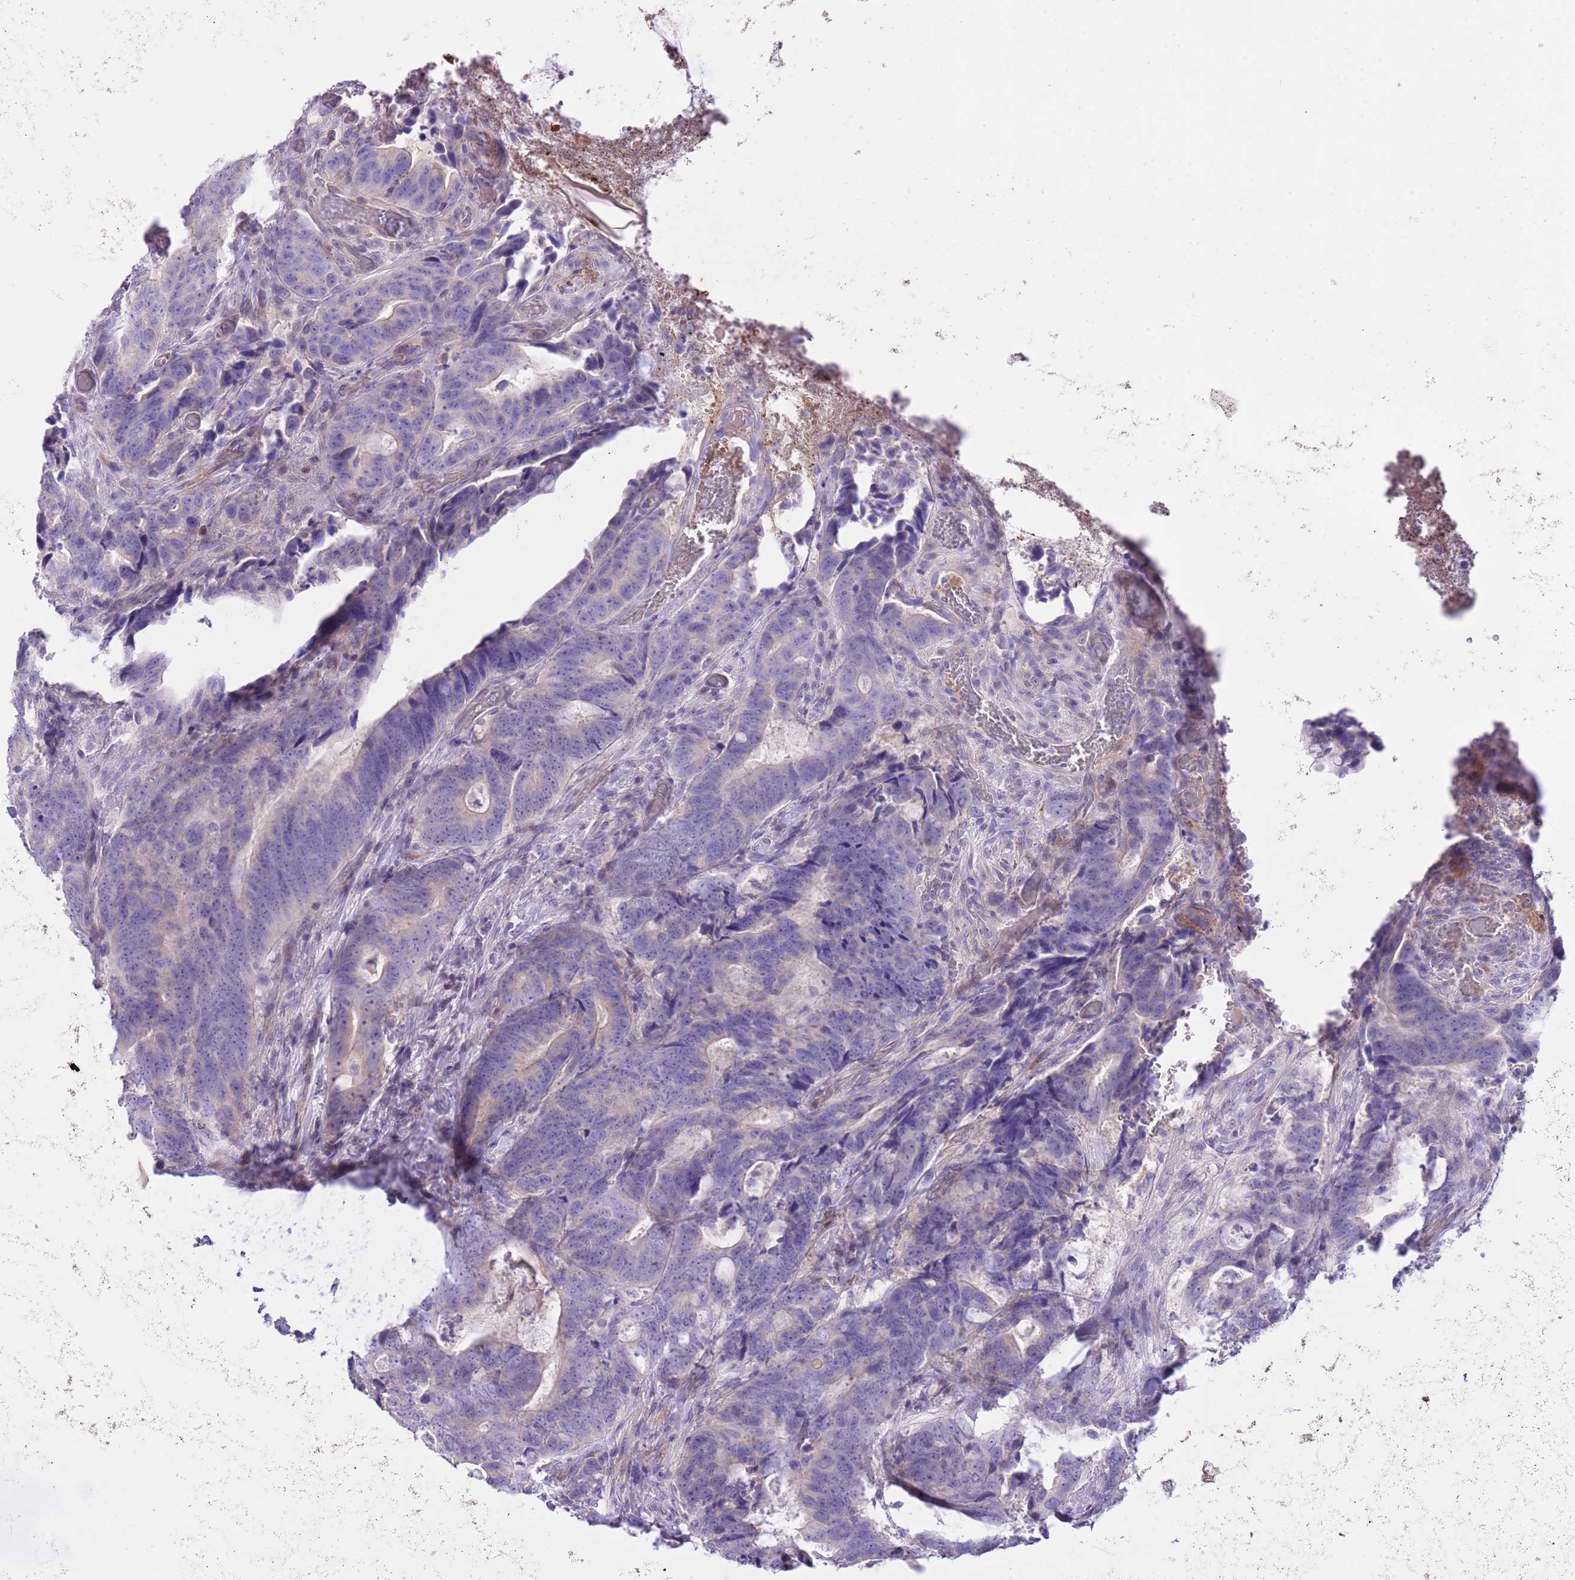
{"staining": {"intensity": "negative", "quantity": "none", "location": "none"}, "tissue": "colorectal cancer", "cell_type": "Tumor cells", "image_type": "cancer", "snomed": [{"axis": "morphology", "description": "Adenocarcinoma, NOS"}, {"axis": "topography", "description": "Colon"}], "caption": "Human colorectal adenocarcinoma stained for a protein using IHC reveals no expression in tumor cells.", "gene": "PRR32", "patient": {"sex": "female", "age": 82}}